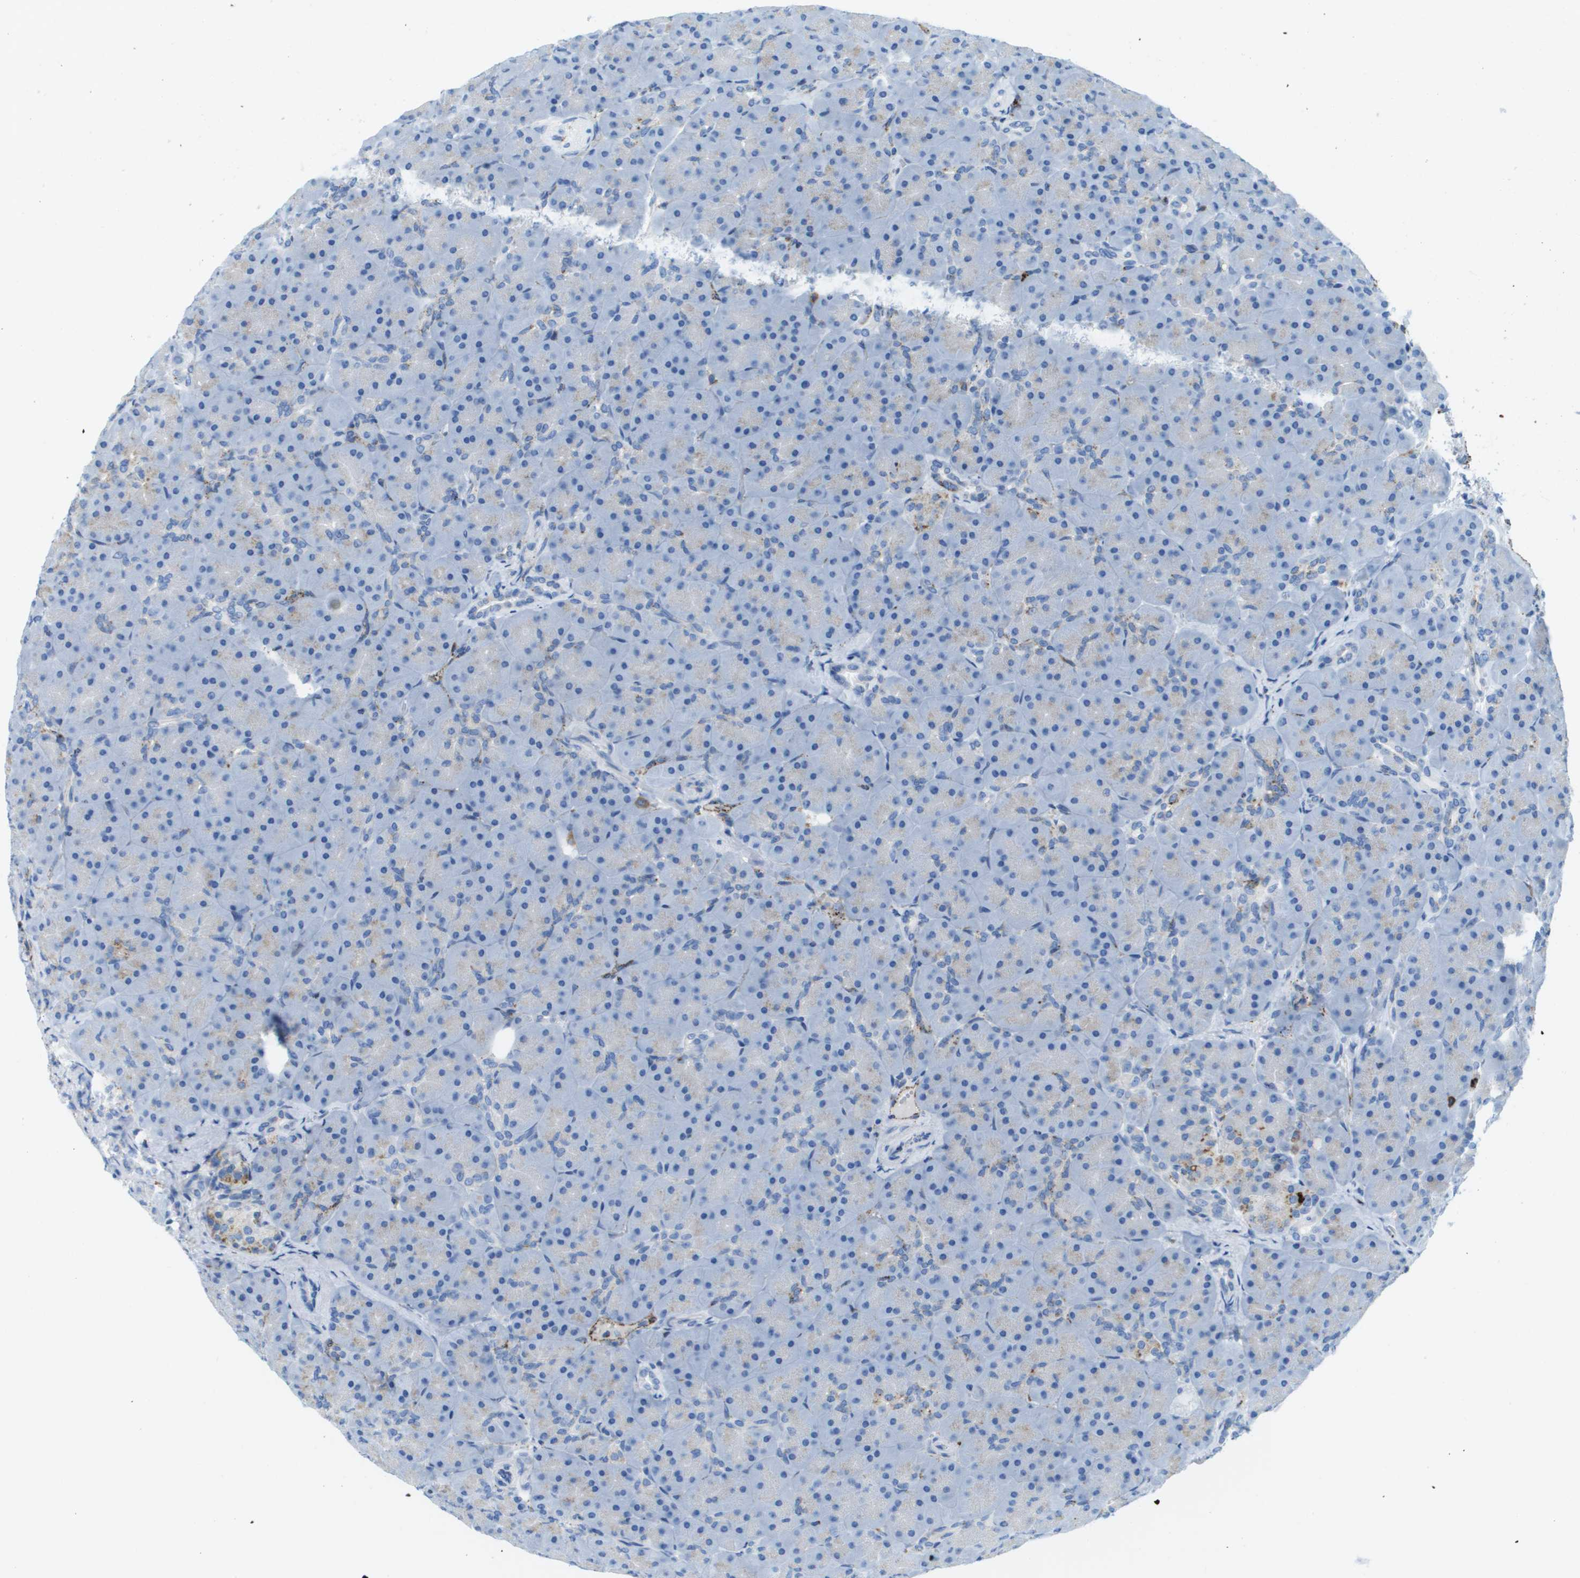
{"staining": {"intensity": "negative", "quantity": "none", "location": "none"}, "tissue": "pancreas", "cell_type": "Exocrine glandular cells", "image_type": "normal", "snomed": [{"axis": "morphology", "description": "Normal tissue, NOS"}, {"axis": "topography", "description": "Pancreas"}], "caption": "Exocrine glandular cells are negative for protein expression in benign human pancreas. Brightfield microscopy of immunohistochemistry stained with DAB (brown) and hematoxylin (blue), captured at high magnification.", "gene": "PRCP", "patient": {"sex": "male", "age": 66}}